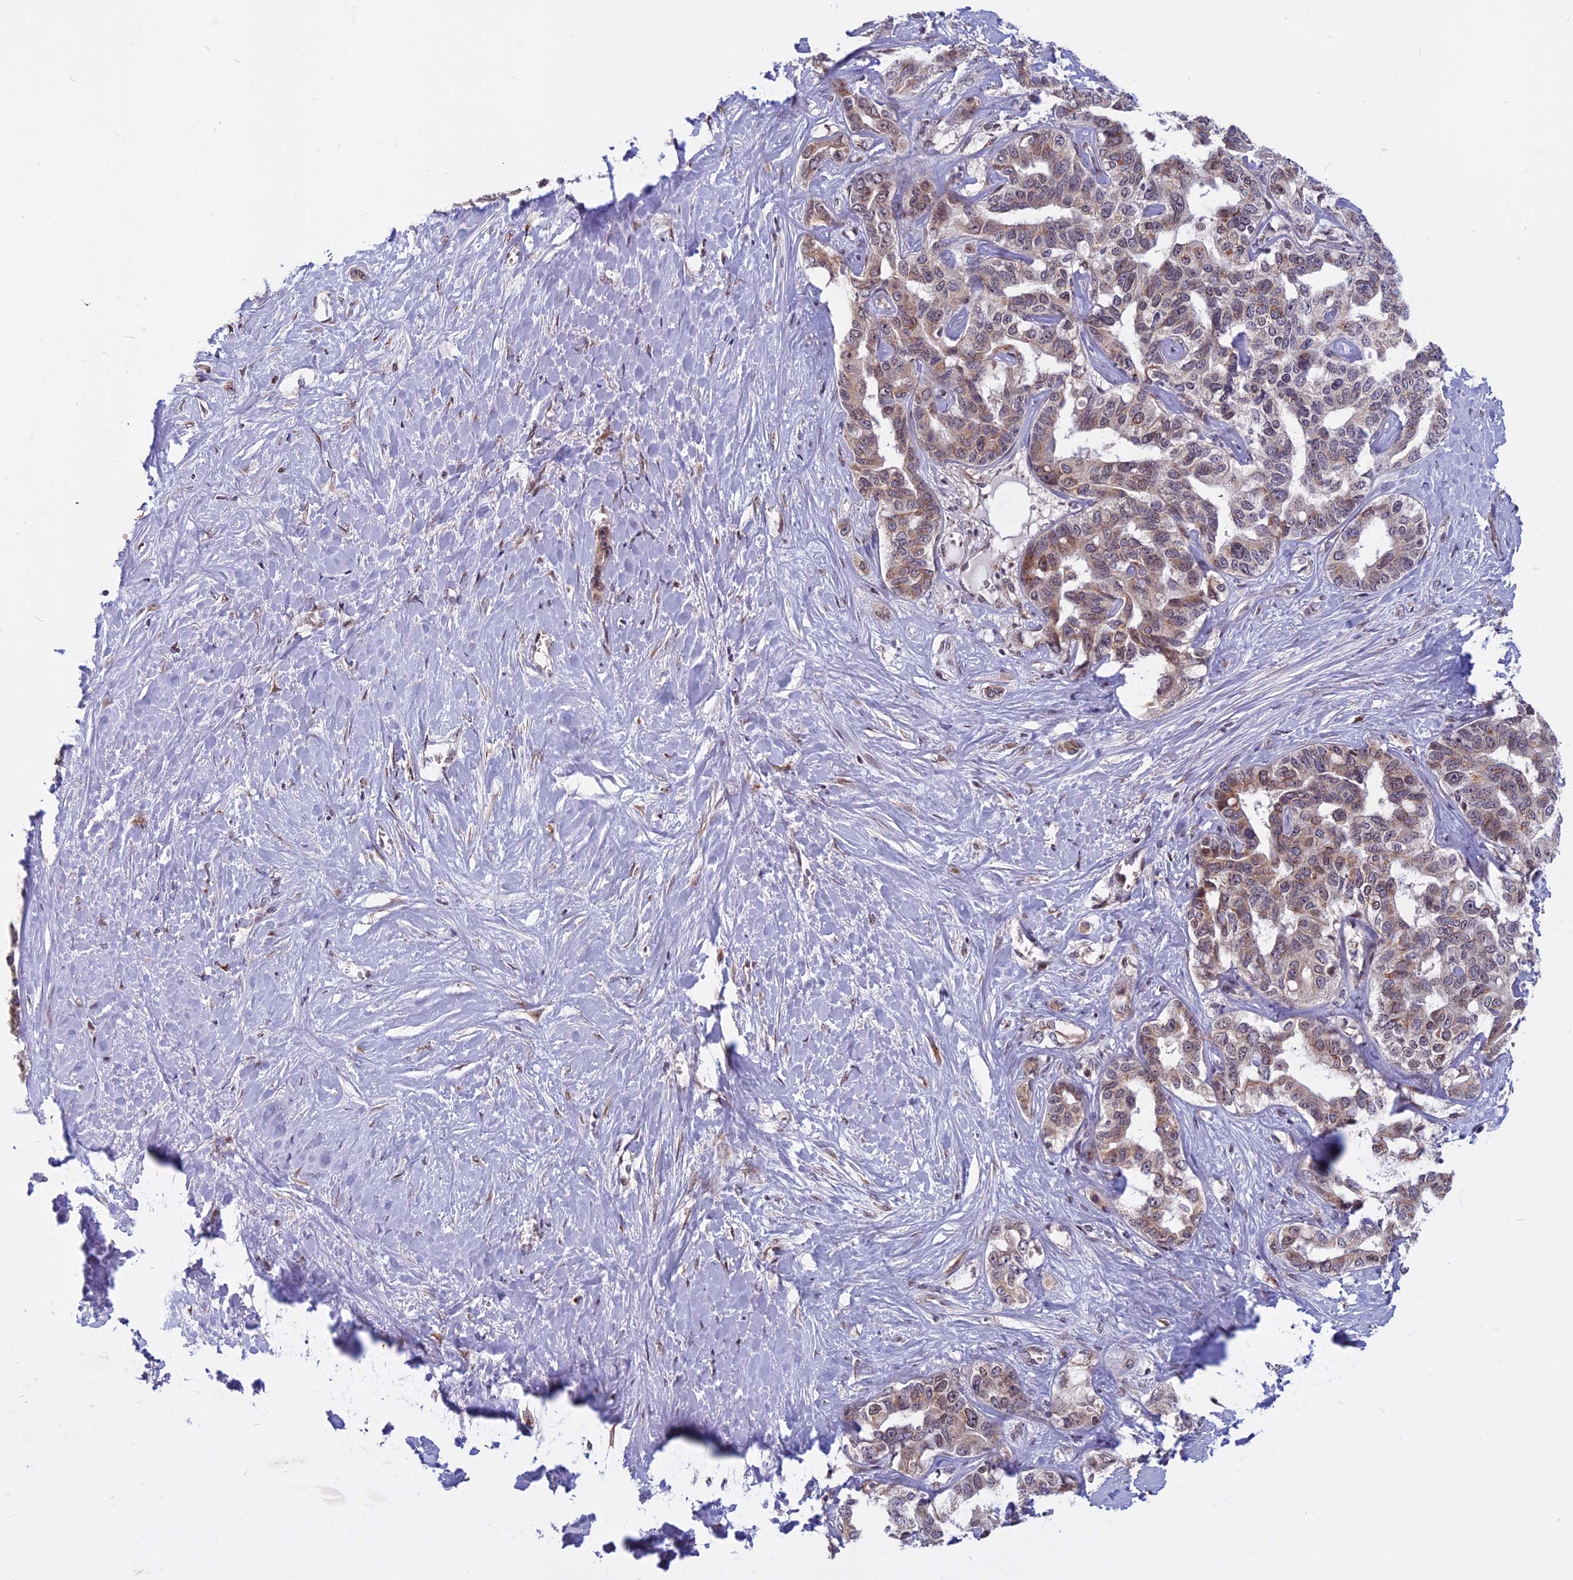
{"staining": {"intensity": "weak", "quantity": "25%-75%", "location": "cytoplasmic/membranous"}, "tissue": "liver cancer", "cell_type": "Tumor cells", "image_type": "cancer", "snomed": [{"axis": "morphology", "description": "Cholangiocarcinoma"}, {"axis": "topography", "description": "Liver"}], "caption": "A micrograph of liver cholangiocarcinoma stained for a protein demonstrates weak cytoplasmic/membranous brown staining in tumor cells.", "gene": "CCDC113", "patient": {"sex": "male", "age": 59}}